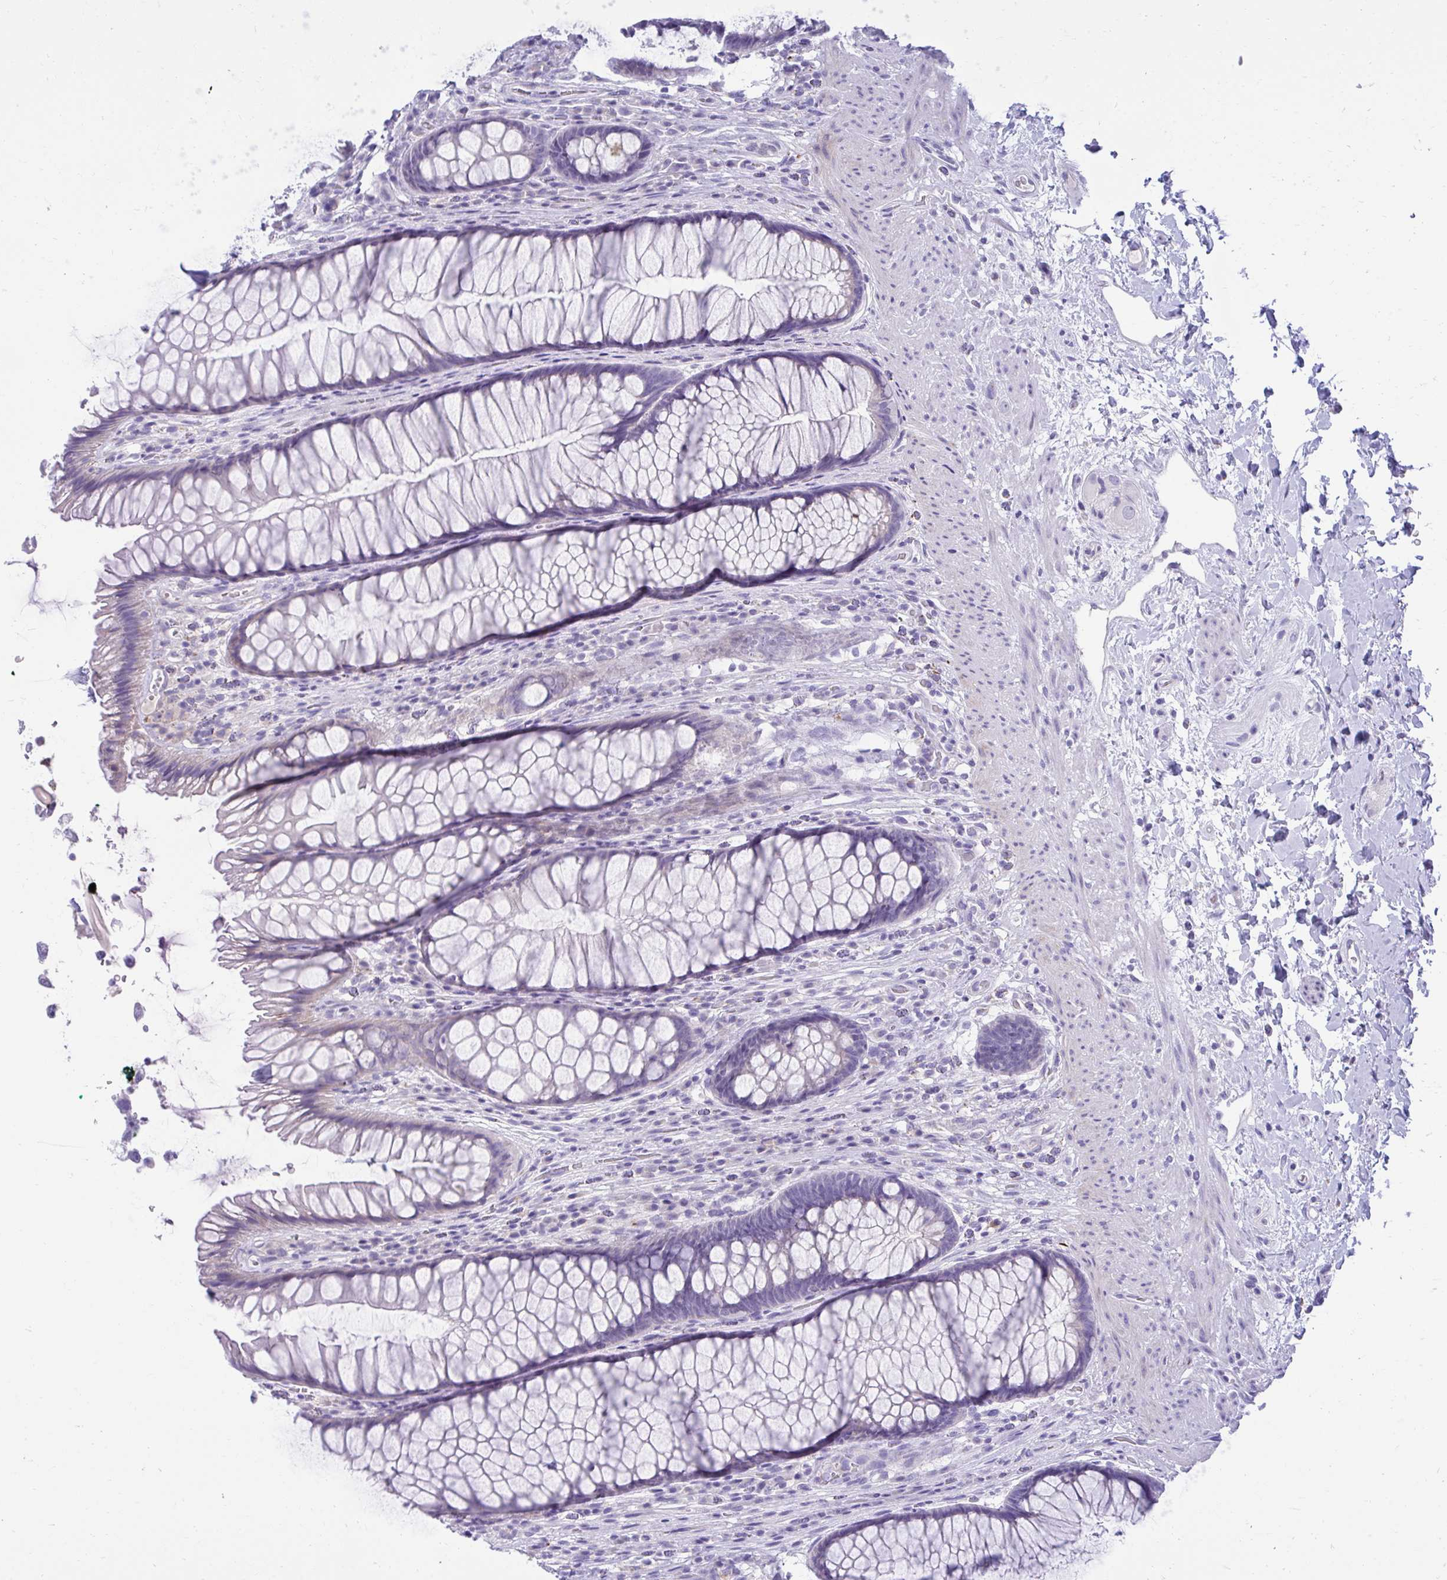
{"staining": {"intensity": "negative", "quantity": "none", "location": "none"}, "tissue": "rectum", "cell_type": "Glandular cells", "image_type": "normal", "snomed": [{"axis": "morphology", "description": "Normal tissue, NOS"}, {"axis": "topography", "description": "Rectum"}], "caption": "Immunohistochemistry of unremarkable rectum displays no expression in glandular cells. (Stains: DAB (3,3'-diaminobenzidine) immunohistochemistry (IHC) with hematoxylin counter stain, Microscopy: brightfield microscopy at high magnification).", "gene": "AIG1", "patient": {"sex": "male", "age": 53}}